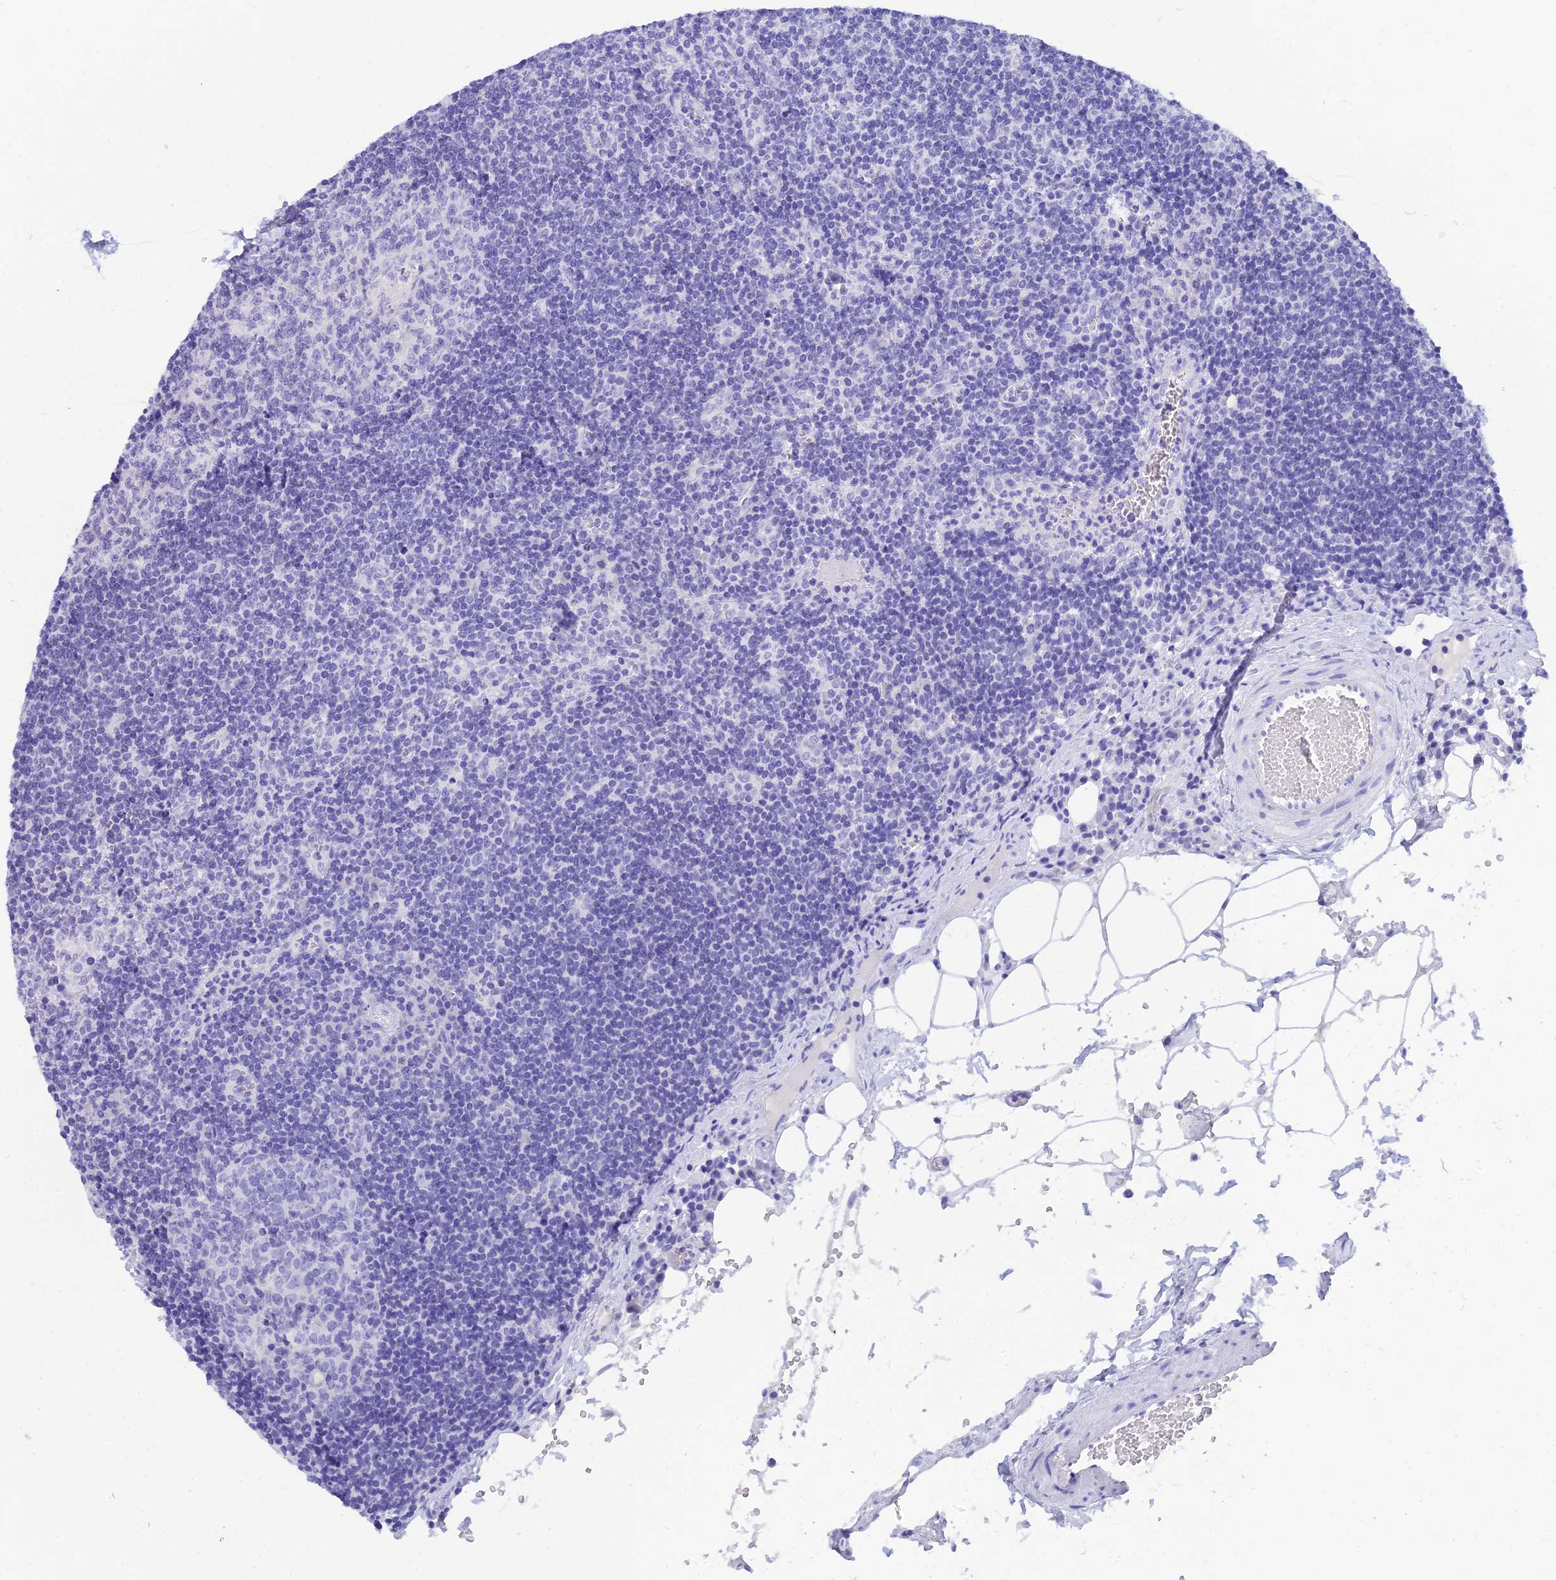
{"staining": {"intensity": "negative", "quantity": "none", "location": "none"}, "tissue": "lymph node", "cell_type": "Germinal center cells", "image_type": "normal", "snomed": [{"axis": "morphology", "description": "Normal tissue, NOS"}, {"axis": "topography", "description": "Lymph node"}], "caption": "This photomicrograph is of unremarkable lymph node stained with immunohistochemistry to label a protein in brown with the nuclei are counter-stained blue. There is no positivity in germinal center cells. Brightfield microscopy of IHC stained with DAB (3,3'-diaminobenzidine) (brown) and hematoxylin (blue), captured at high magnification.", "gene": "REG1A", "patient": {"sex": "female", "age": 27}}